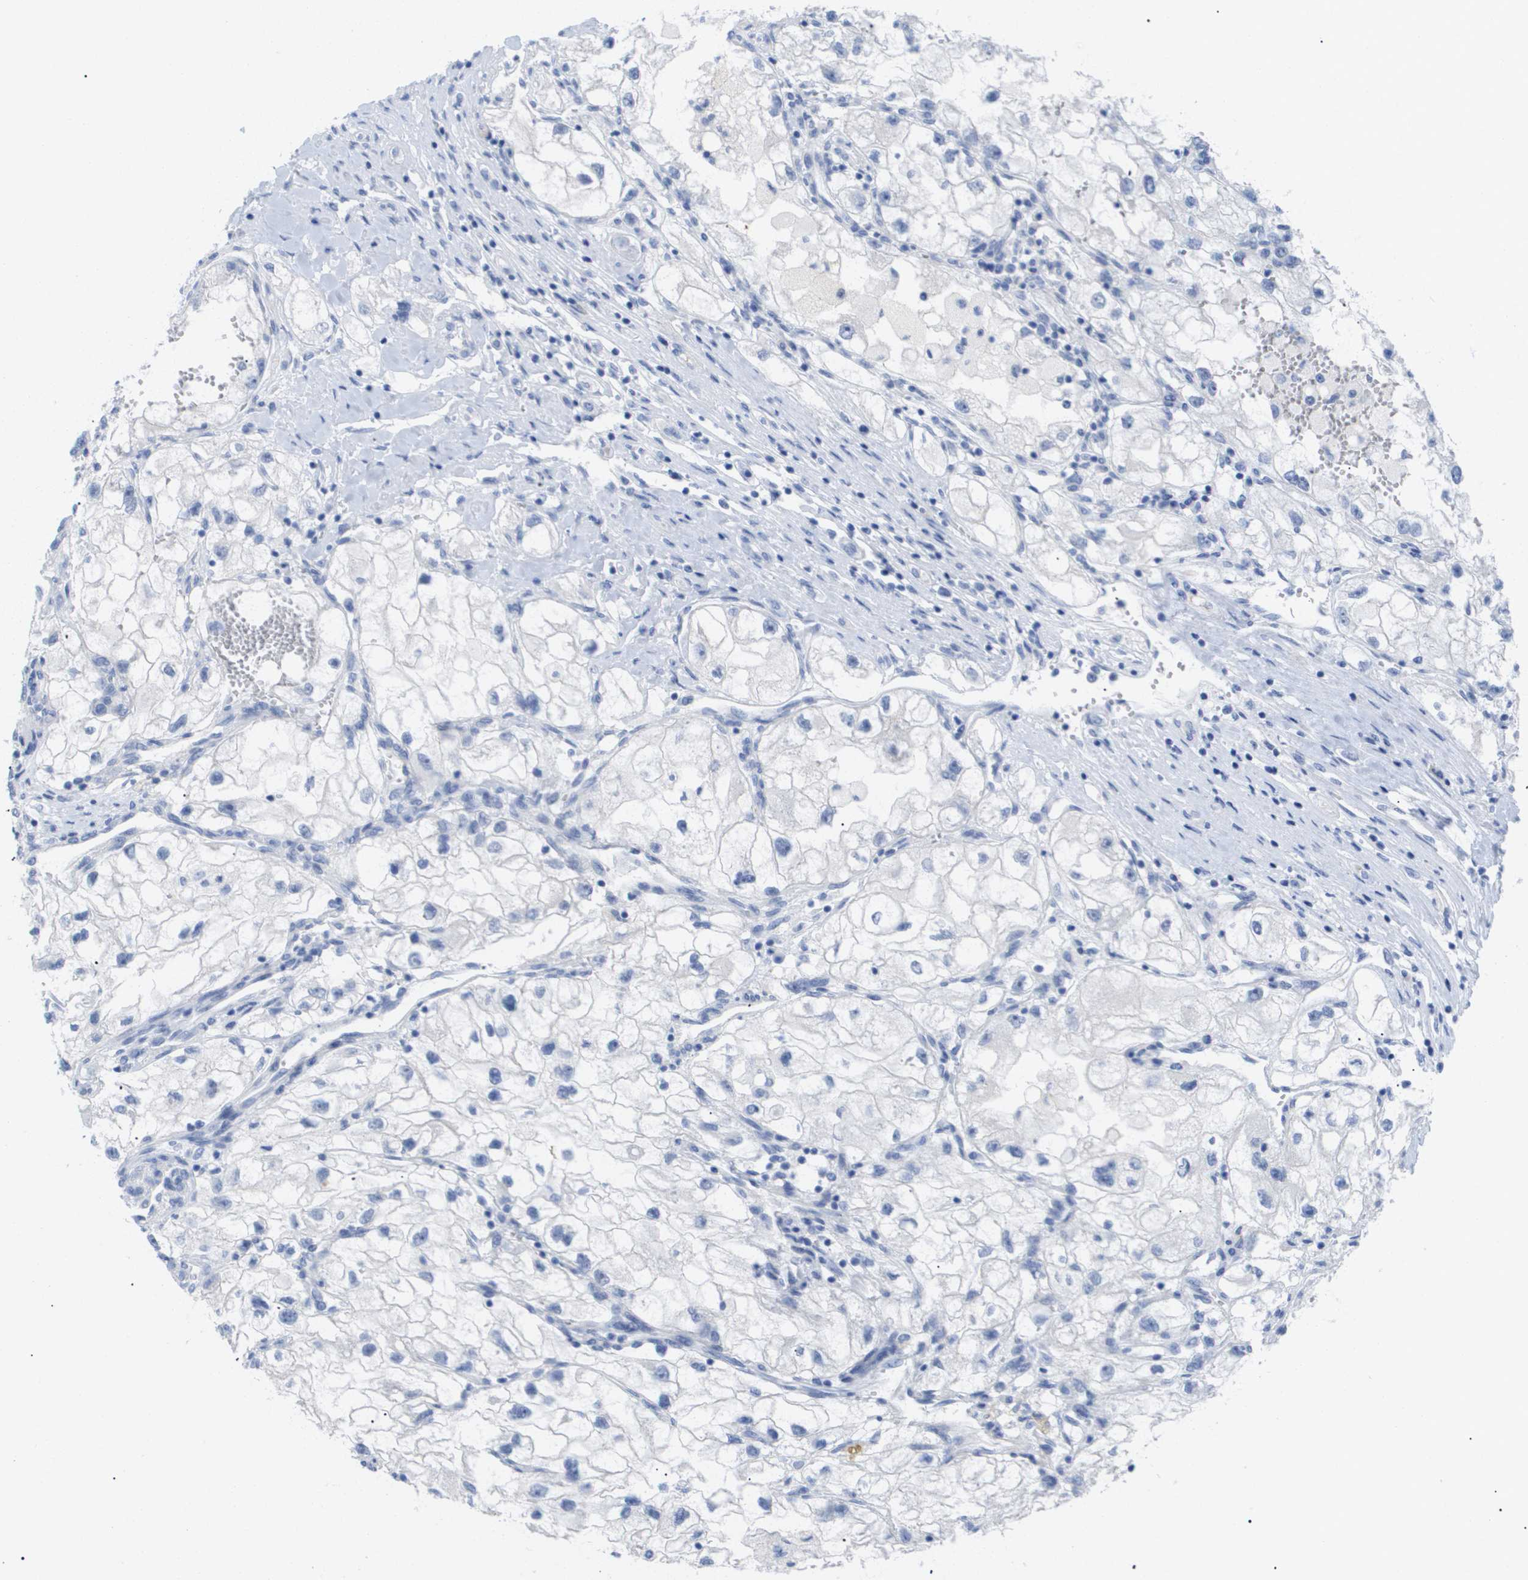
{"staining": {"intensity": "negative", "quantity": "none", "location": "none"}, "tissue": "renal cancer", "cell_type": "Tumor cells", "image_type": "cancer", "snomed": [{"axis": "morphology", "description": "Adenocarcinoma, NOS"}, {"axis": "topography", "description": "Kidney"}], "caption": "Protein analysis of renal adenocarcinoma displays no significant staining in tumor cells.", "gene": "CAV3", "patient": {"sex": "female", "age": 70}}